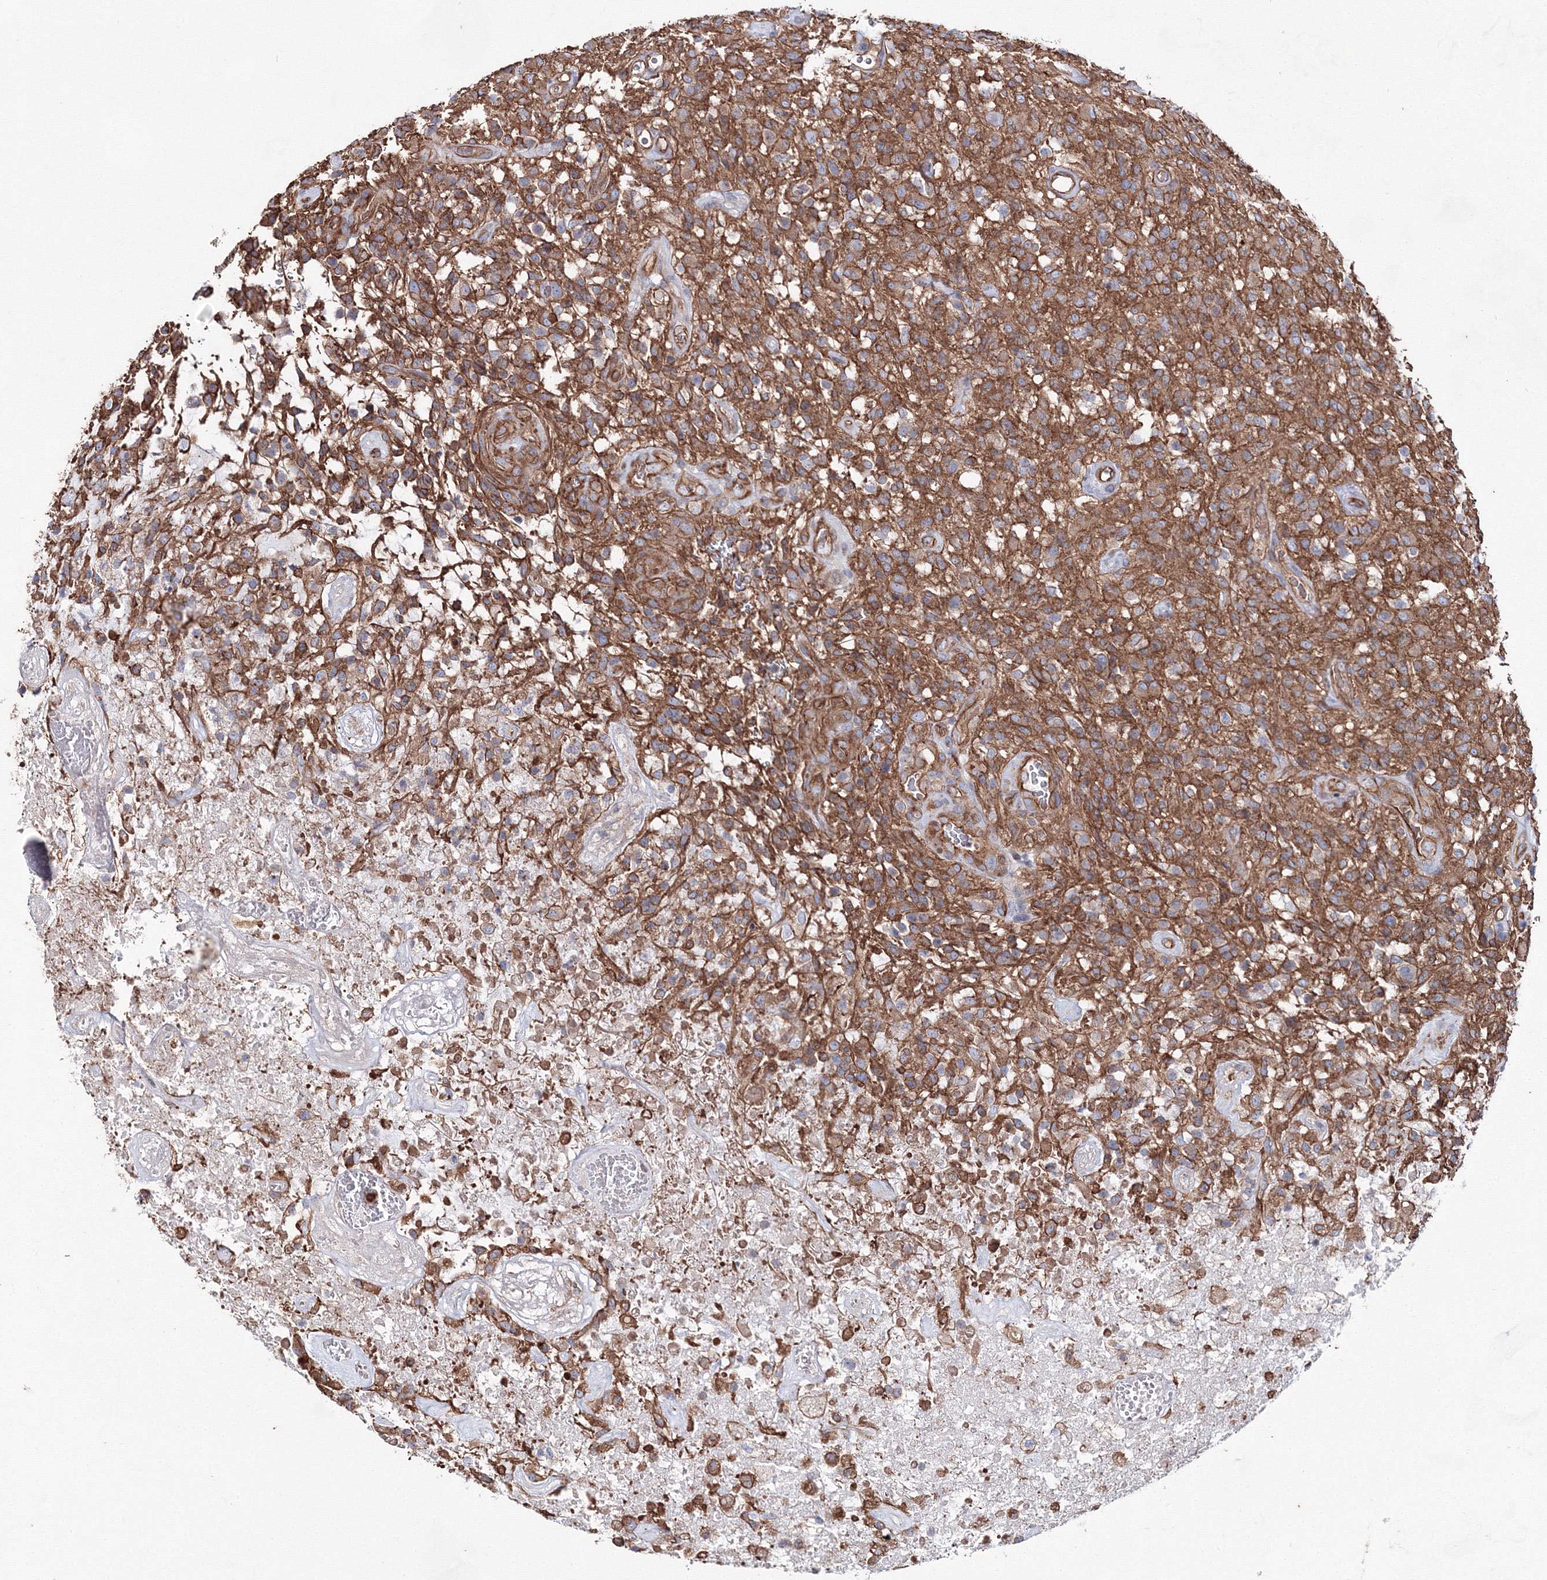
{"staining": {"intensity": "moderate", "quantity": ">75%", "location": "cytoplasmic/membranous"}, "tissue": "glioma", "cell_type": "Tumor cells", "image_type": "cancer", "snomed": [{"axis": "morphology", "description": "Glioma, malignant, High grade"}, {"axis": "topography", "description": "Brain"}], "caption": "This histopathology image demonstrates IHC staining of human glioma, with medium moderate cytoplasmic/membranous staining in approximately >75% of tumor cells.", "gene": "ANKRD37", "patient": {"sex": "female", "age": 57}}